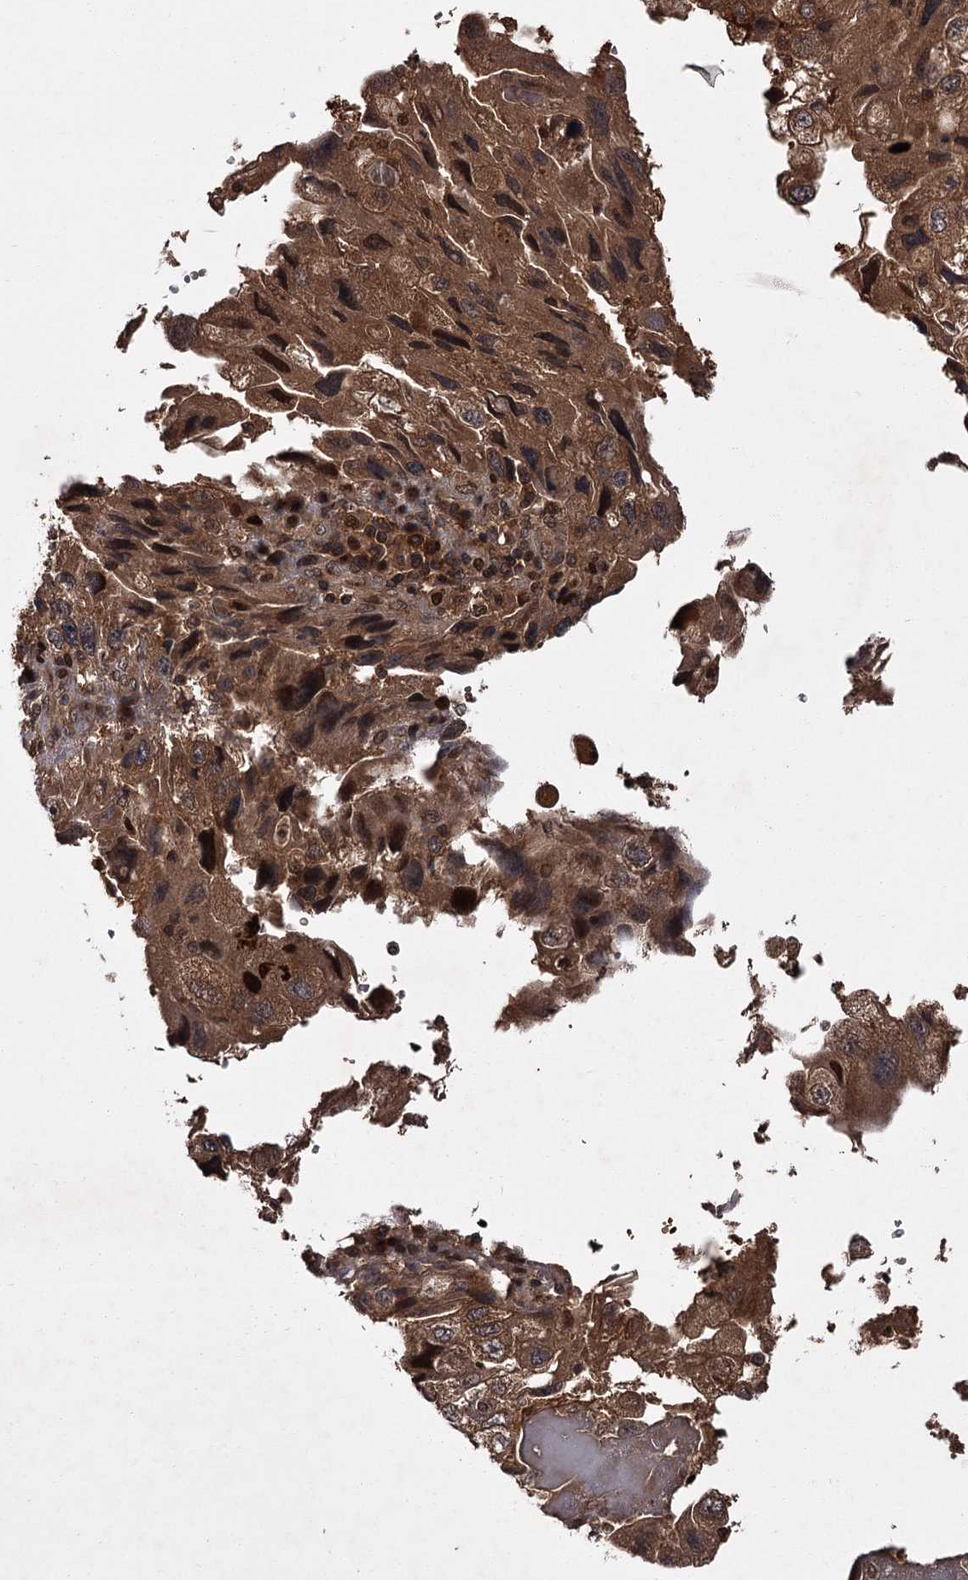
{"staining": {"intensity": "moderate", "quantity": ">75%", "location": "cytoplasmic/membranous"}, "tissue": "endometrial cancer", "cell_type": "Tumor cells", "image_type": "cancer", "snomed": [{"axis": "morphology", "description": "Adenocarcinoma, NOS"}, {"axis": "topography", "description": "Endometrium"}], "caption": "A photomicrograph of human endometrial cancer stained for a protein exhibits moderate cytoplasmic/membranous brown staining in tumor cells.", "gene": "TBC1D23", "patient": {"sex": "female", "age": 49}}